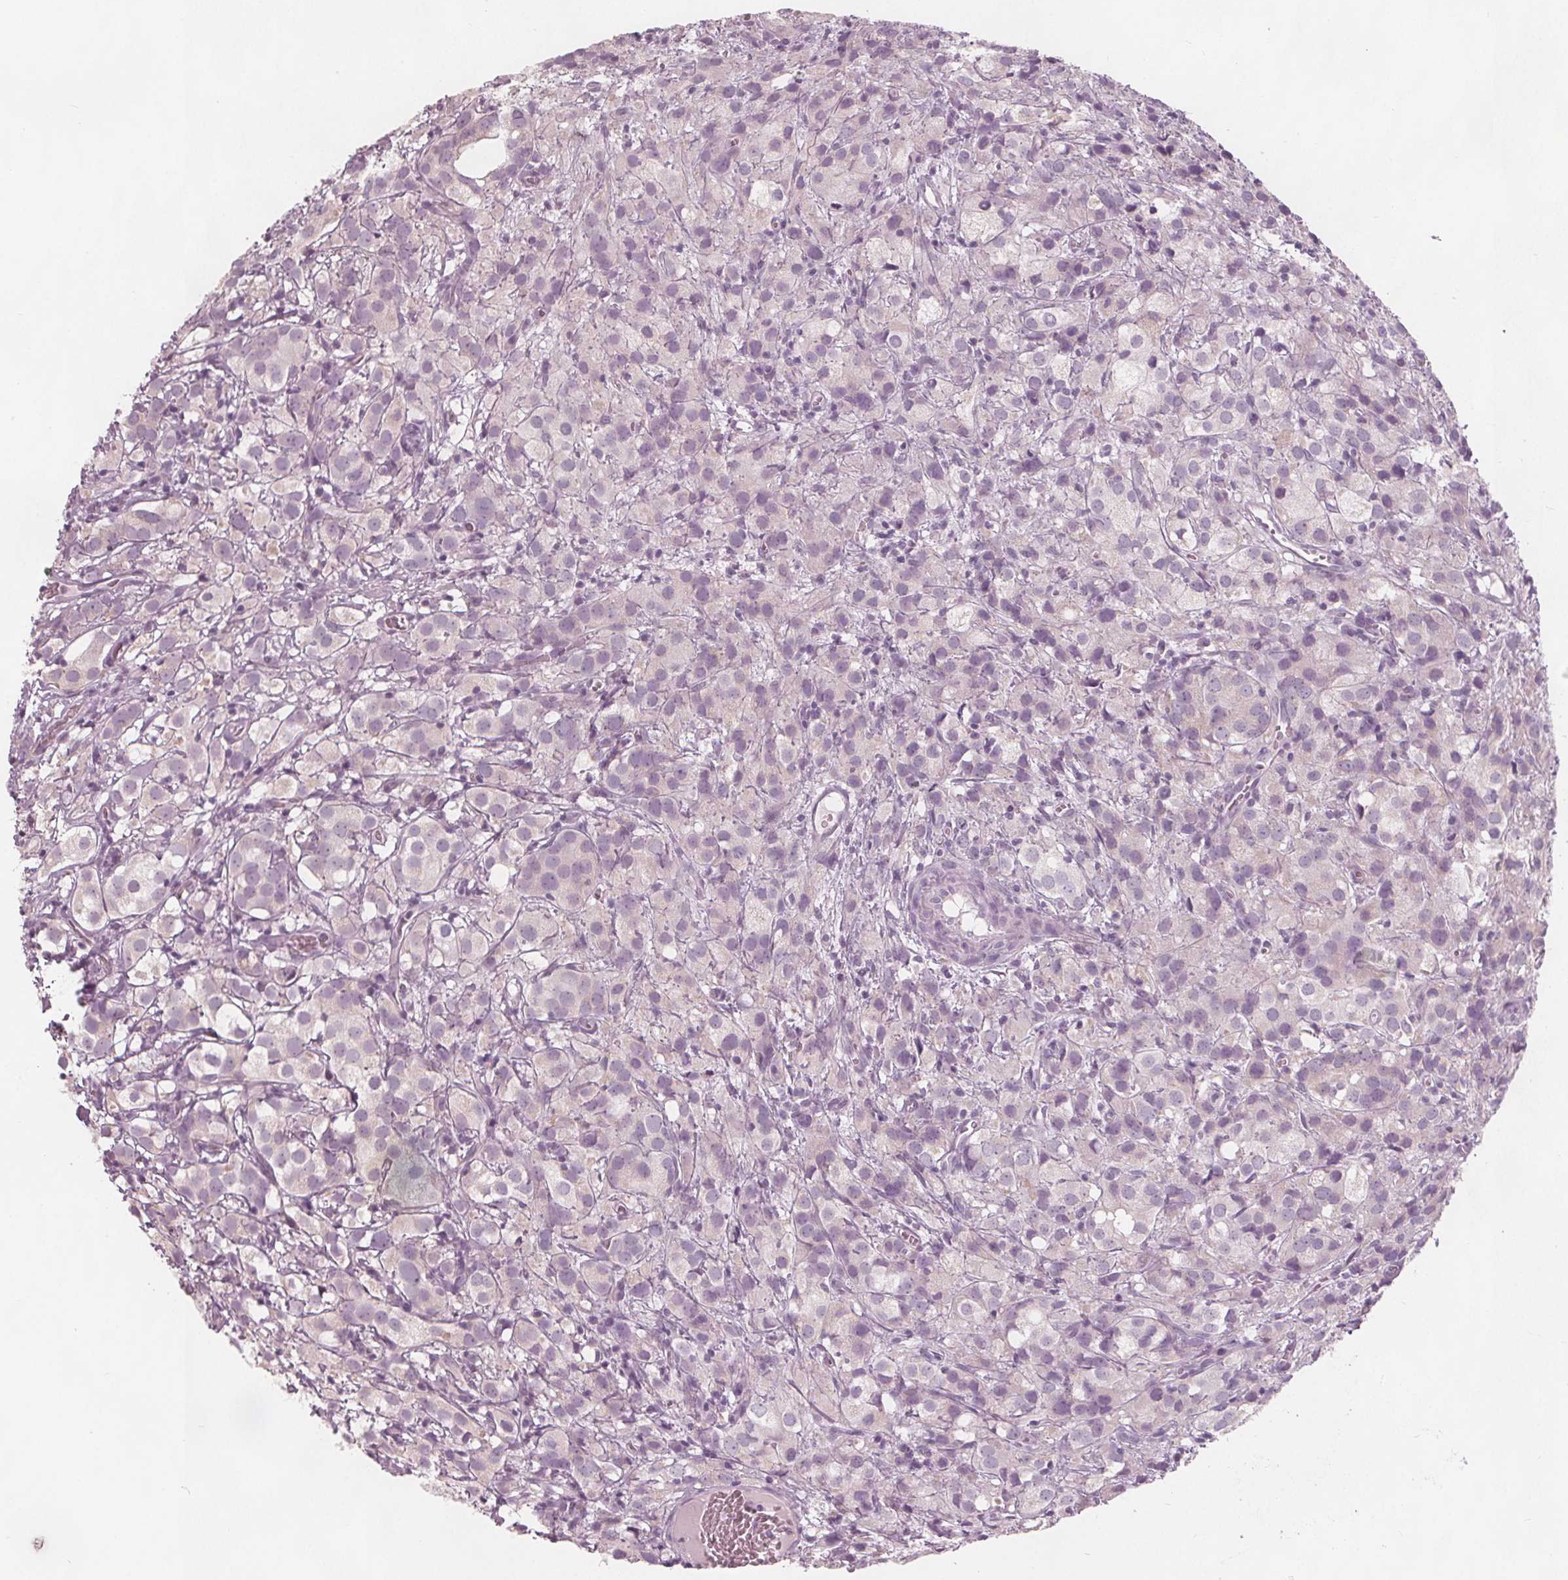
{"staining": {"intensity": "negative", "quantity": "none", "location": "none"}, "tissue": "prostate cancer", "cell_type": "Tumor cells", "image_type": "cancer", "snomed": [{"axis": "morphology", "description": "Adenocarcinoma, High grade"}, {"axis": "topography", "description": "Prostate"}], "caption": "High power microscopy image of an IHC micrograph of prostate adenocarcinoma (high-grade), revealing no significant expression in tumor cells. (Brightfield microscopy of DAB (3,3'-diaminobenzidine) immunohistochemistry (IHC) at high magnification).", "gene": "BRSK1", "patient": {"sex": "male", "age": 86}}